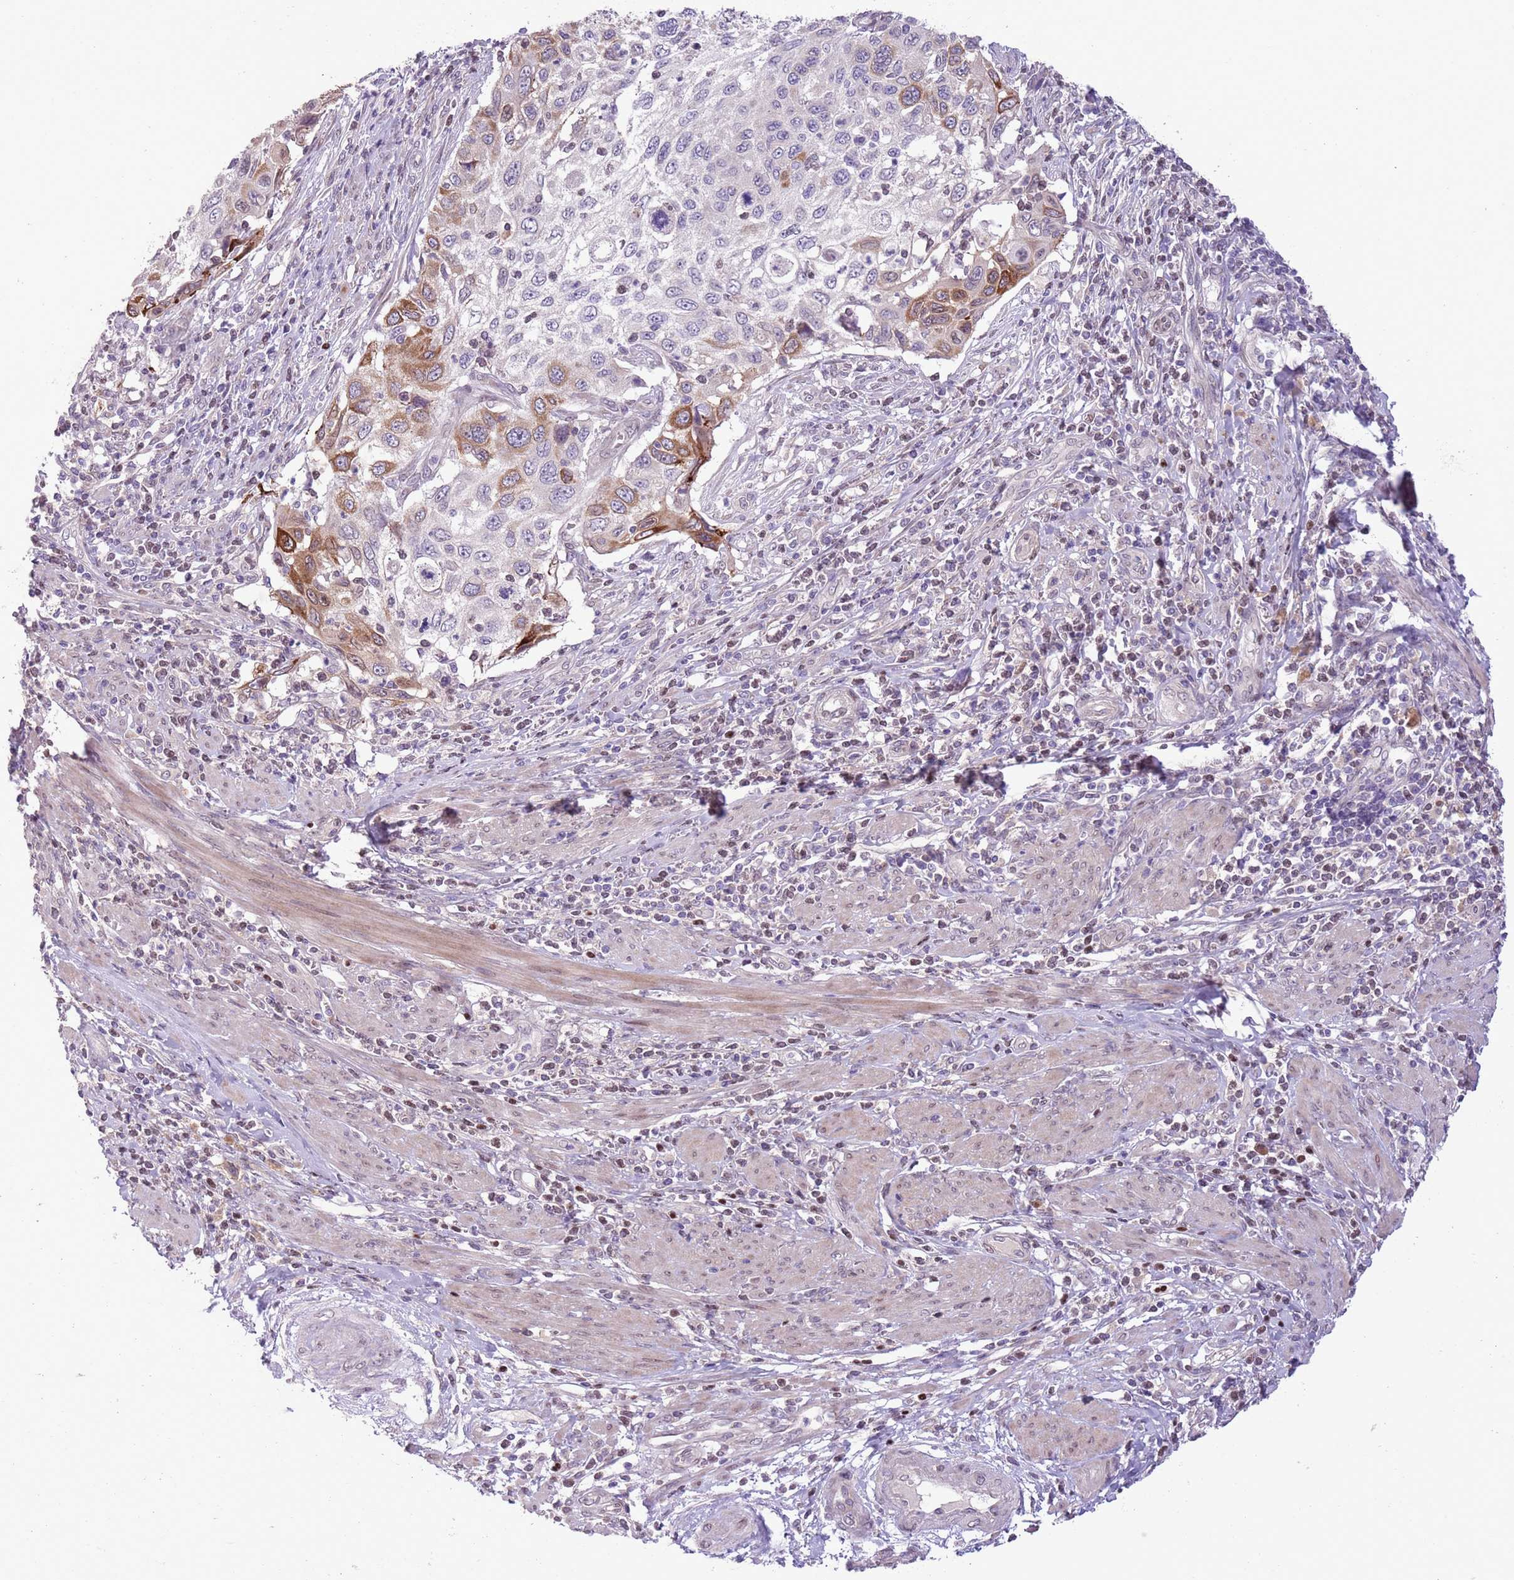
{"staining": {"intensity": "moderate", "quantity": "<25%", "location": "cytoplasmic/membranous"}, "tissue": "cervical cancer", "cell_type": "Tumor cells", "image_type": "cancer", "snomed": [{"axis": "morphology", "description": "Squamous cell carcinoma, NOS"}, {"axis": "topography", "description": "Cervix"}], "caption": "Cervical squamous cell carcinoma stained with immunohistochemistry (IHC) displays moderate cytoplasmic/membranous expression in approximately <25% of tumor cells.", "gene": "CCND2", "patient": {"sex": "female", "age": 70}}